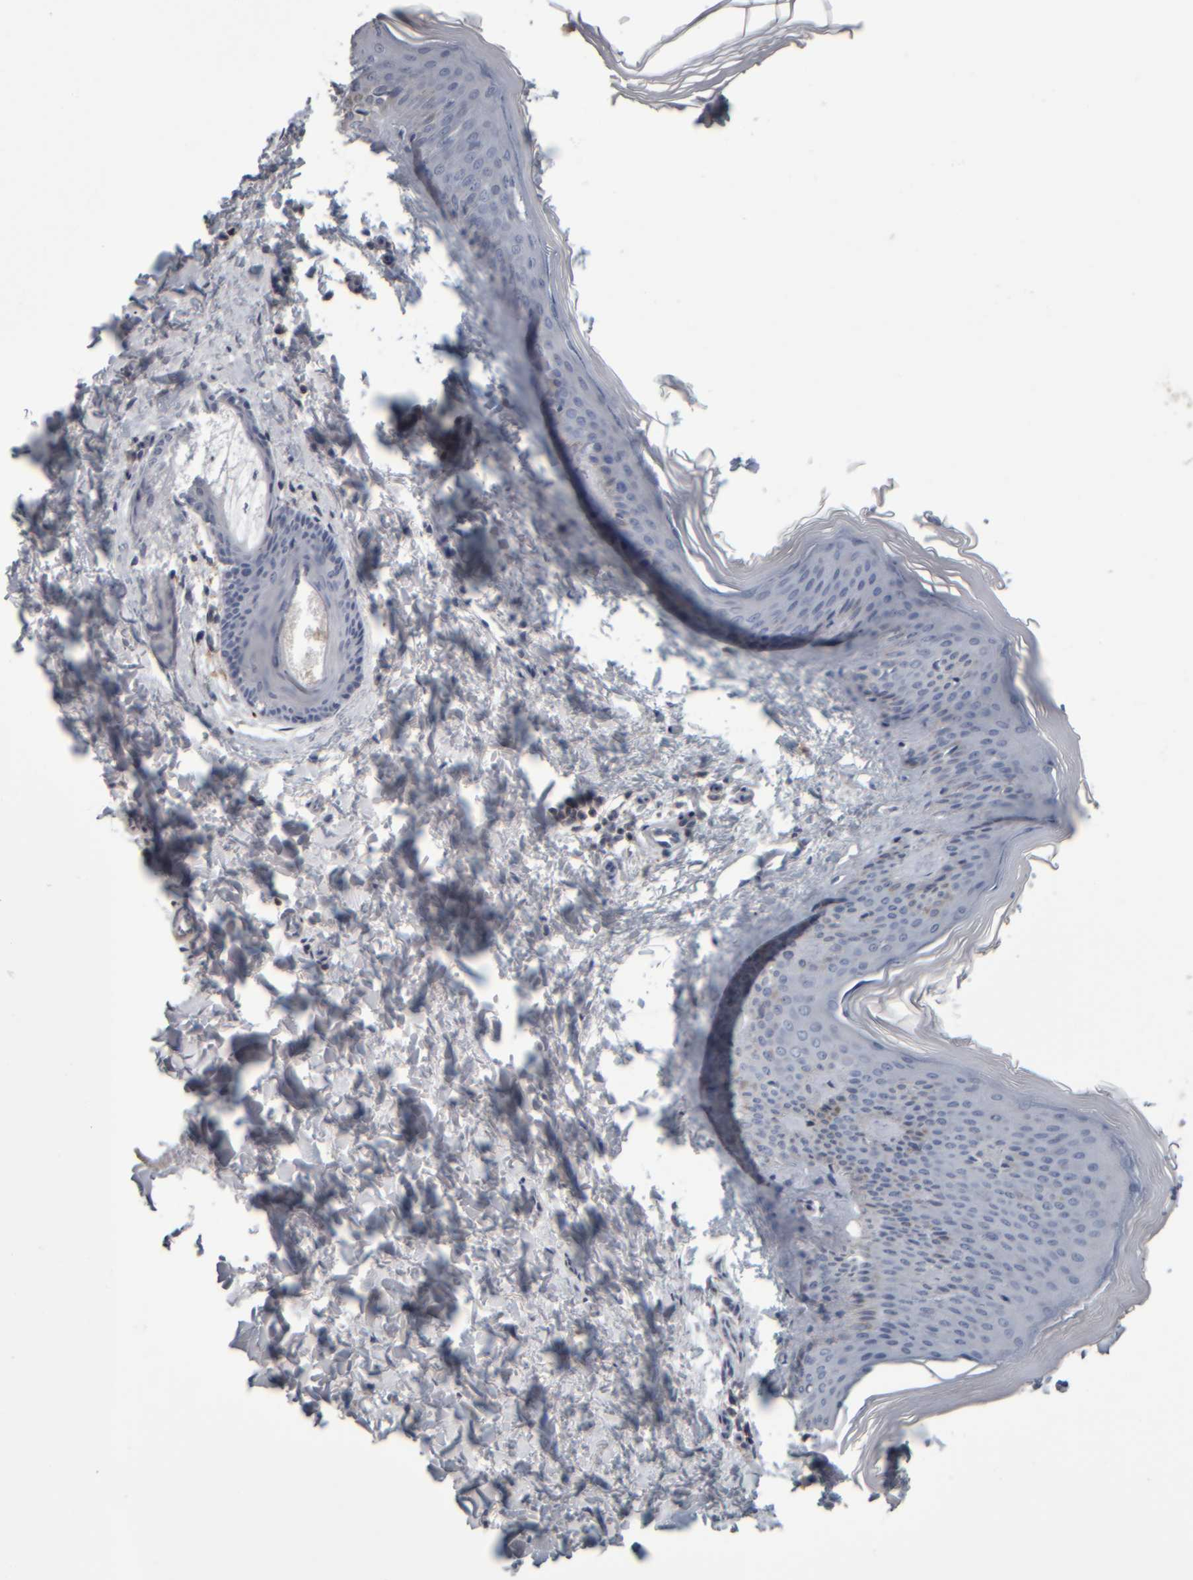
{"staining": {"intensity": "negative", "quantity": "none", "location": "none"}, "tissue": "skin", "cell_type": "Fibroblasts", "image_type": "normal", "snomed": [{"axis": "morphology", "description": "Normal tissue, NOS"}, {"axis": "topography", "description": "Skin"}], "caption": "High power microscopy micrograph of an IHC histopathology image of normal skin, revealing no significant positivity in fibroblasts.", "gene": "CAVIN4", "patient": {"sex": "female", "age": 27}}